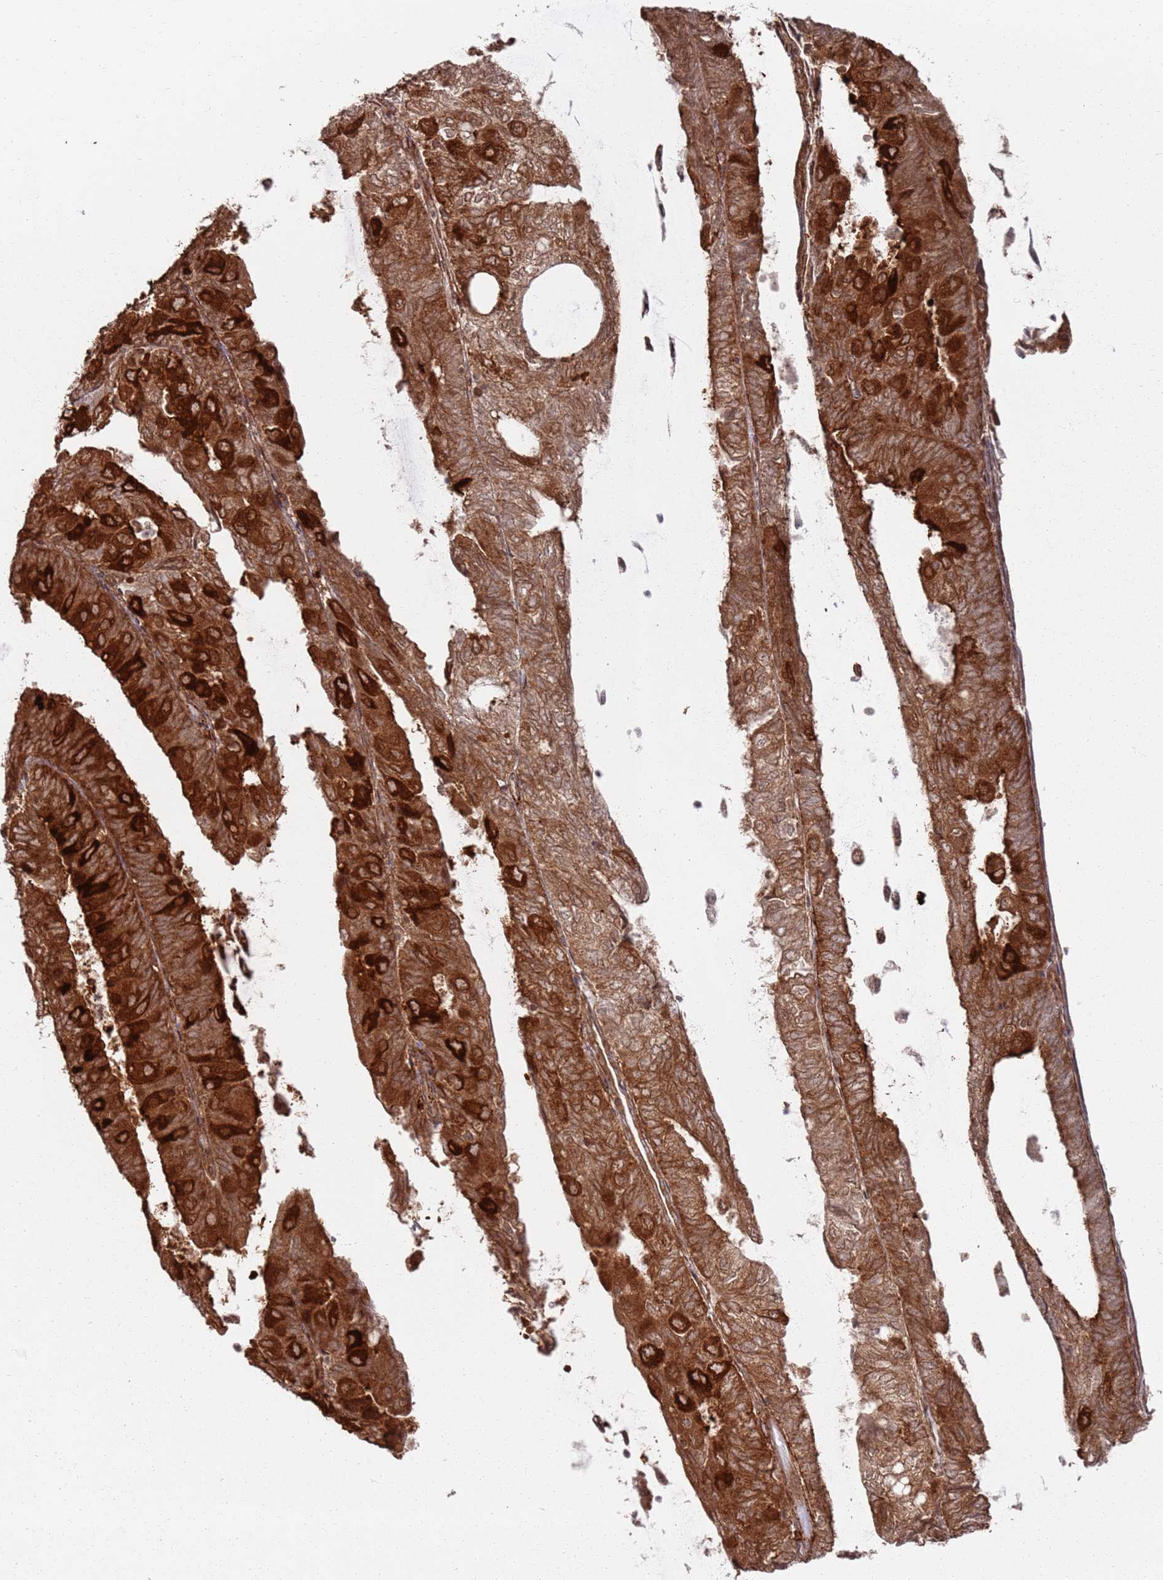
{"staining": {"intensity": "strong", "quantity": ">75%", "location": "cytoplasmic/membranous"}, "tissue": "endometrial cancer", "cell_type": "Tumor cells", "image_type": "cancer", "snomed": [{"axis": "morphology", "description": "Adenocarcinoma, NOS"}, {"axis": "topography", "description": "Endometrium"}], "caption": "Protein expression analysis of adenocarcinoma (endometrial) shows strong cytoplasmic/membranous positivity in approximately >75% of tumor cells. (IHC, brightfield microscopy, high magnification).", "gene": "PIH1D1", "patient": {"sex": "female", "age": 81}}